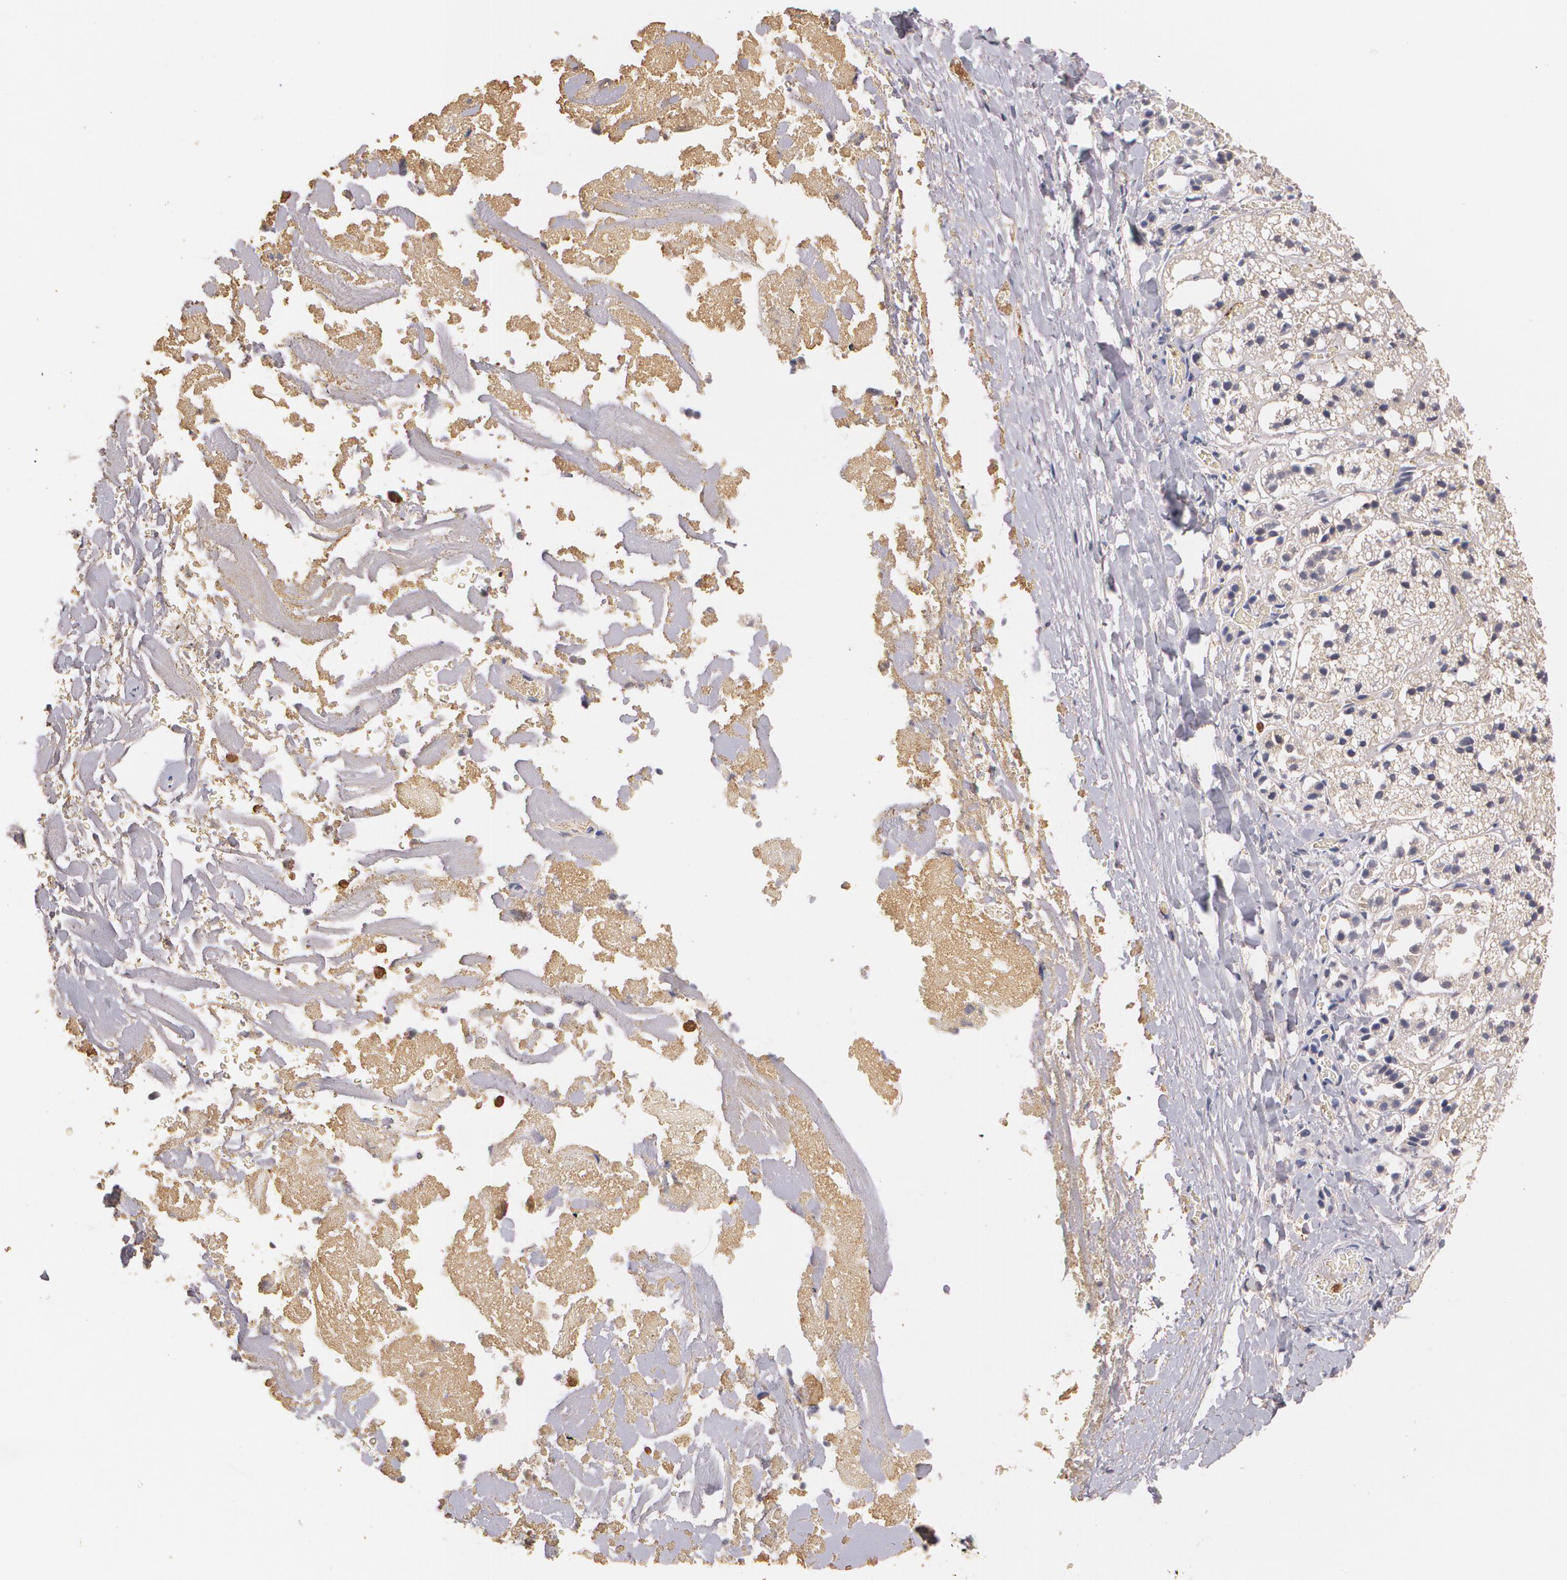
{"staining": {"intensity": "weak", "quantity": ">75%", "location": "cytoplasmic/membranous"}, "tissue": "adrenal gland", "cell_type": "Glandular cells", "image_type": "normal", "snomed": [{"axis": "morphology", "description": "Normal tissue, NOS"}, {"axis": "topography", "description": "Adrenal gland"}], "caption": "Unremarkable adrenal gland was stained to show a protein in brown. There is low levels of weak cytoplasmic/membranous expression in about >75% of glandular cells. (IHC, brightfield microscopy, high magnification).", "gene": "PTS", "patient": {"sex": "female", "age": 44}}